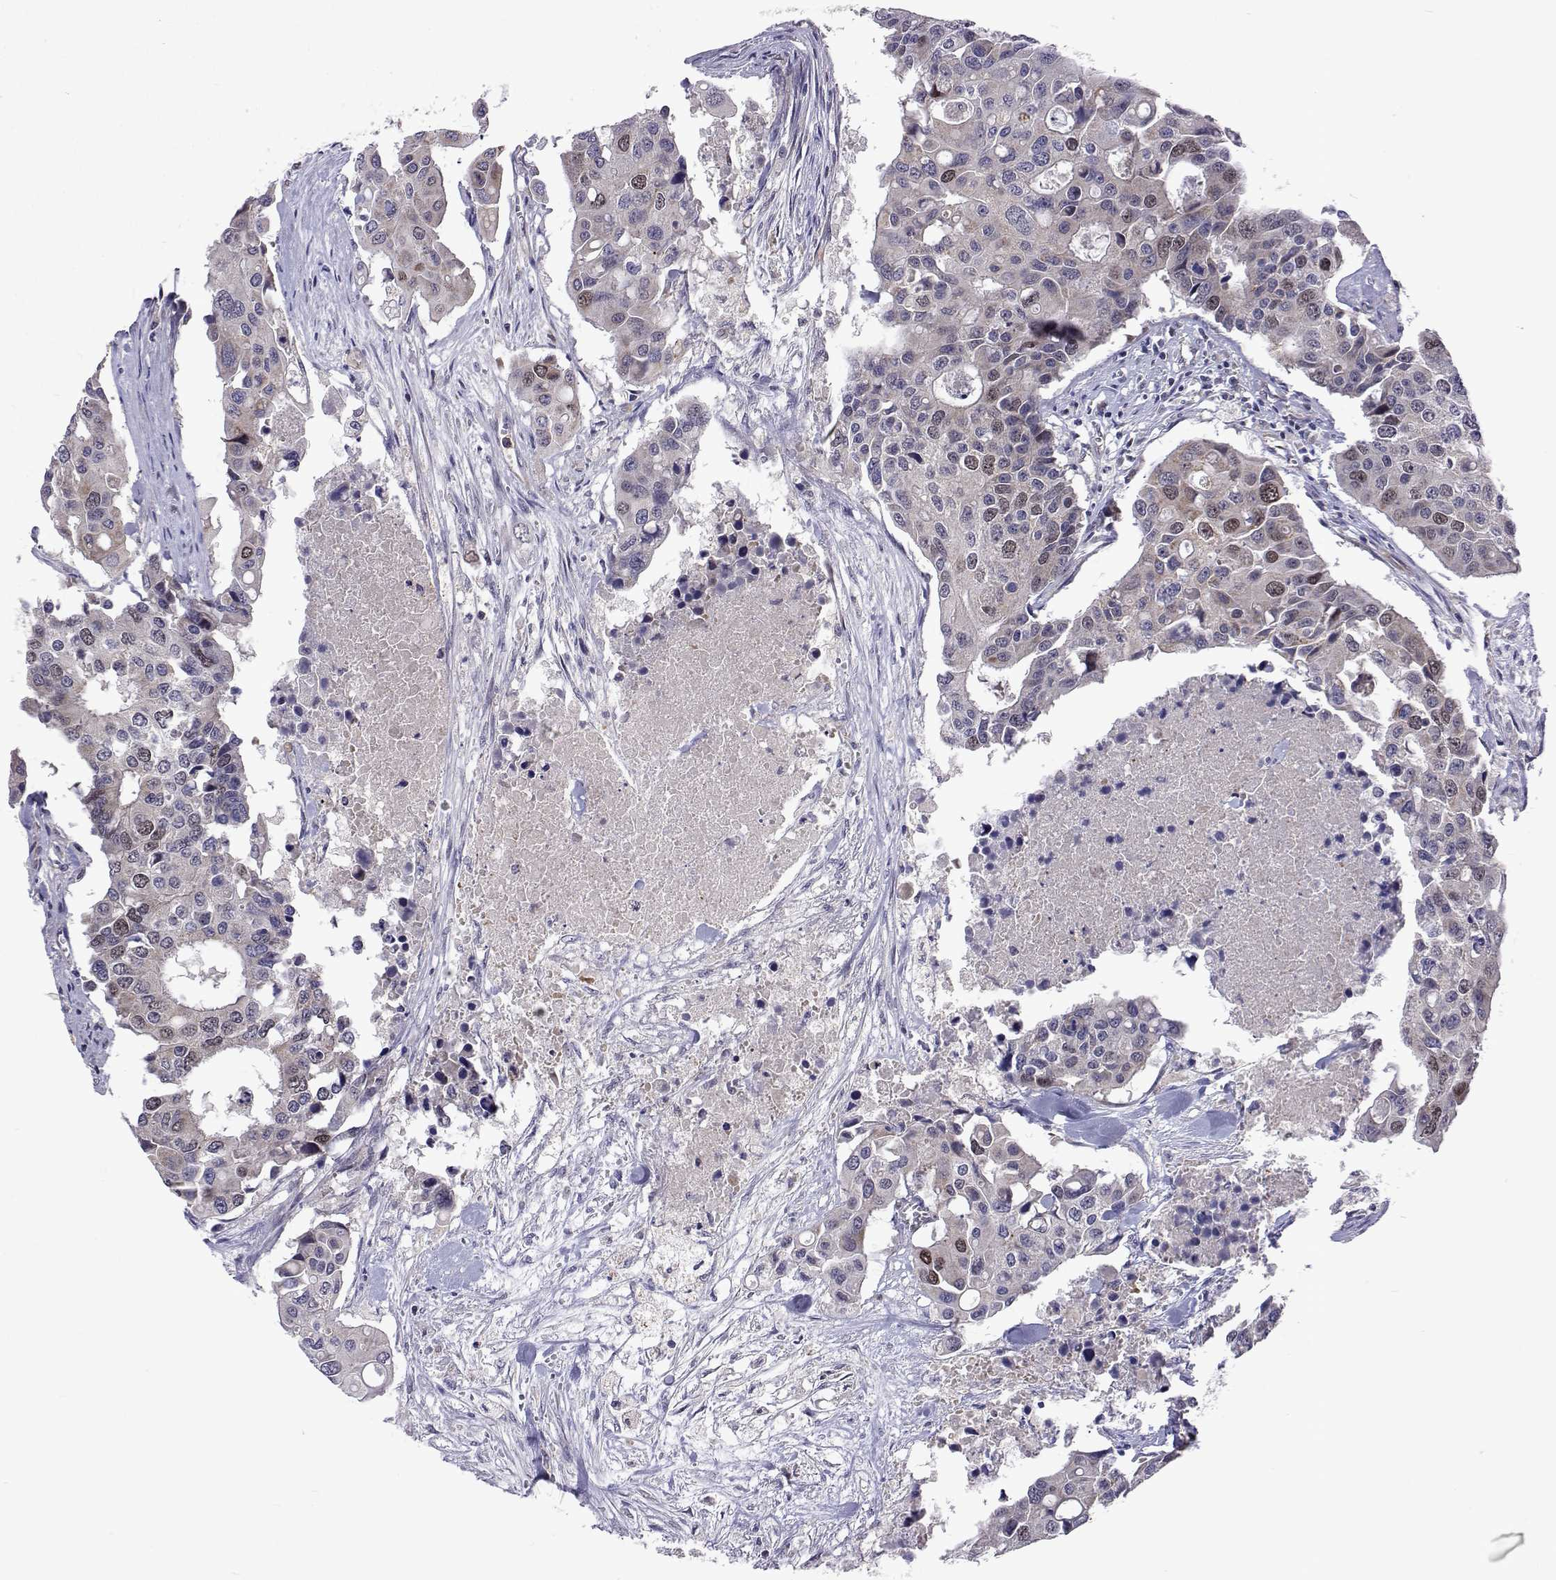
{"staining": {"intensity": "moderate", "quantity": "<25%", "location": "nuclear"}, "tissue": "colorectal cancer", "cell_type": "Tumor cells", "image_type": "cancer", "snomed": [{"axis": "morphology", "description": "Adenocarcinoma, NOS"}, {"axis": "topography", "description": "Colon"}], "caption": "Human adenocarcinoma (colorectal) stained with a protein marker exhibits moderate staining in tumor cells.", "gene": "DHTKD1", "patient": {"sex": "male", "age": 77}}